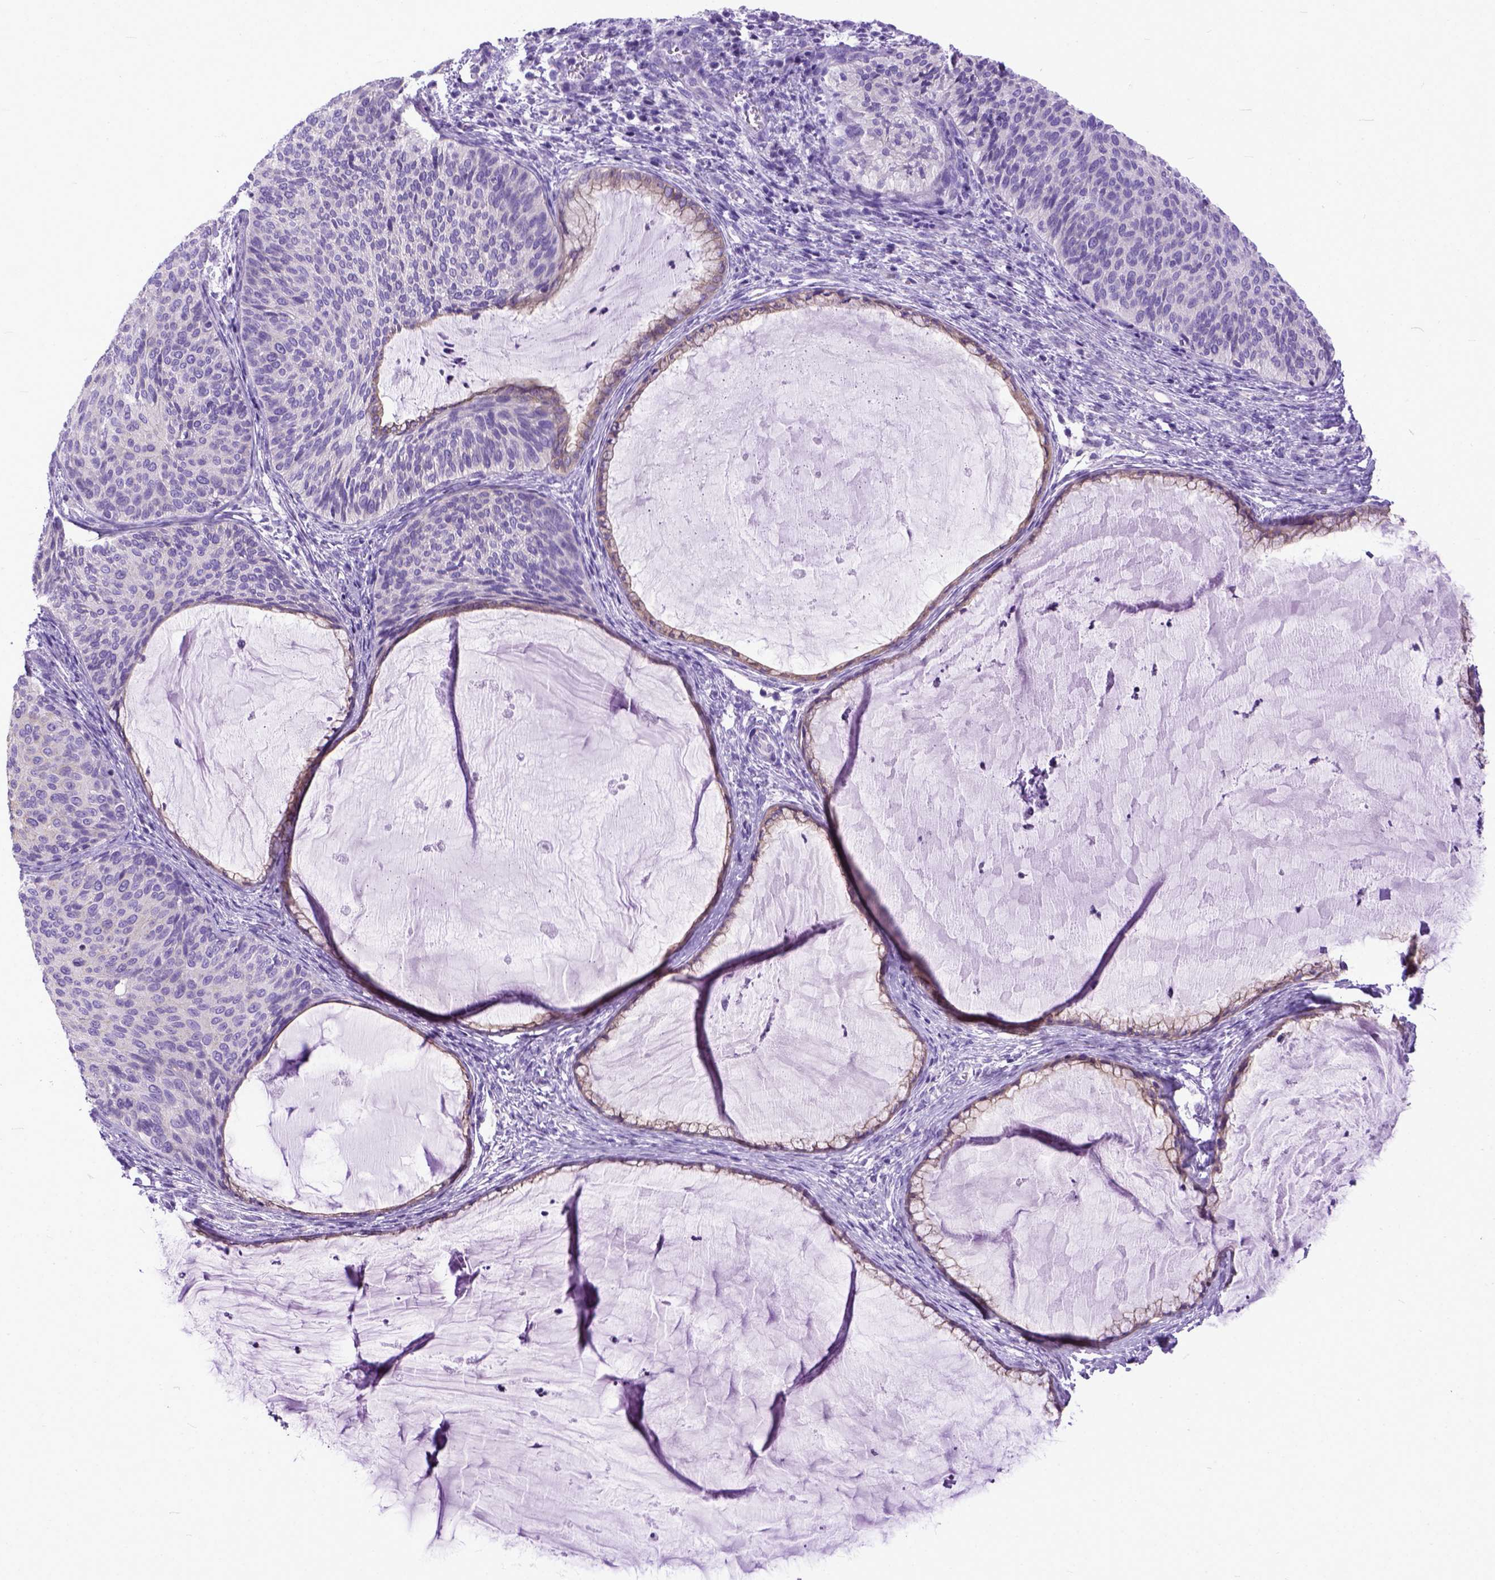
{"staining": {"intensity": "negative", "quantity": "none", "location": "none"}, "tissue": "cervical cancer", "cell_type": "Tumor cells", "image_type": "cancer", "snomed": [{"axis": "morphology", "description": "Squamous cell carcinoma, NOS"}, {"axis": "topography", "description": "Cervix"}], "caption": "Immunohistochemistry (IHC) micrograph of neoplastic tissue: squamous cell carcinoma (cervical) stained with DAB reveals no significant protein expression in tumor cells.", "gene": "PPL", "patient": {"sex": "female", "age": 36}}